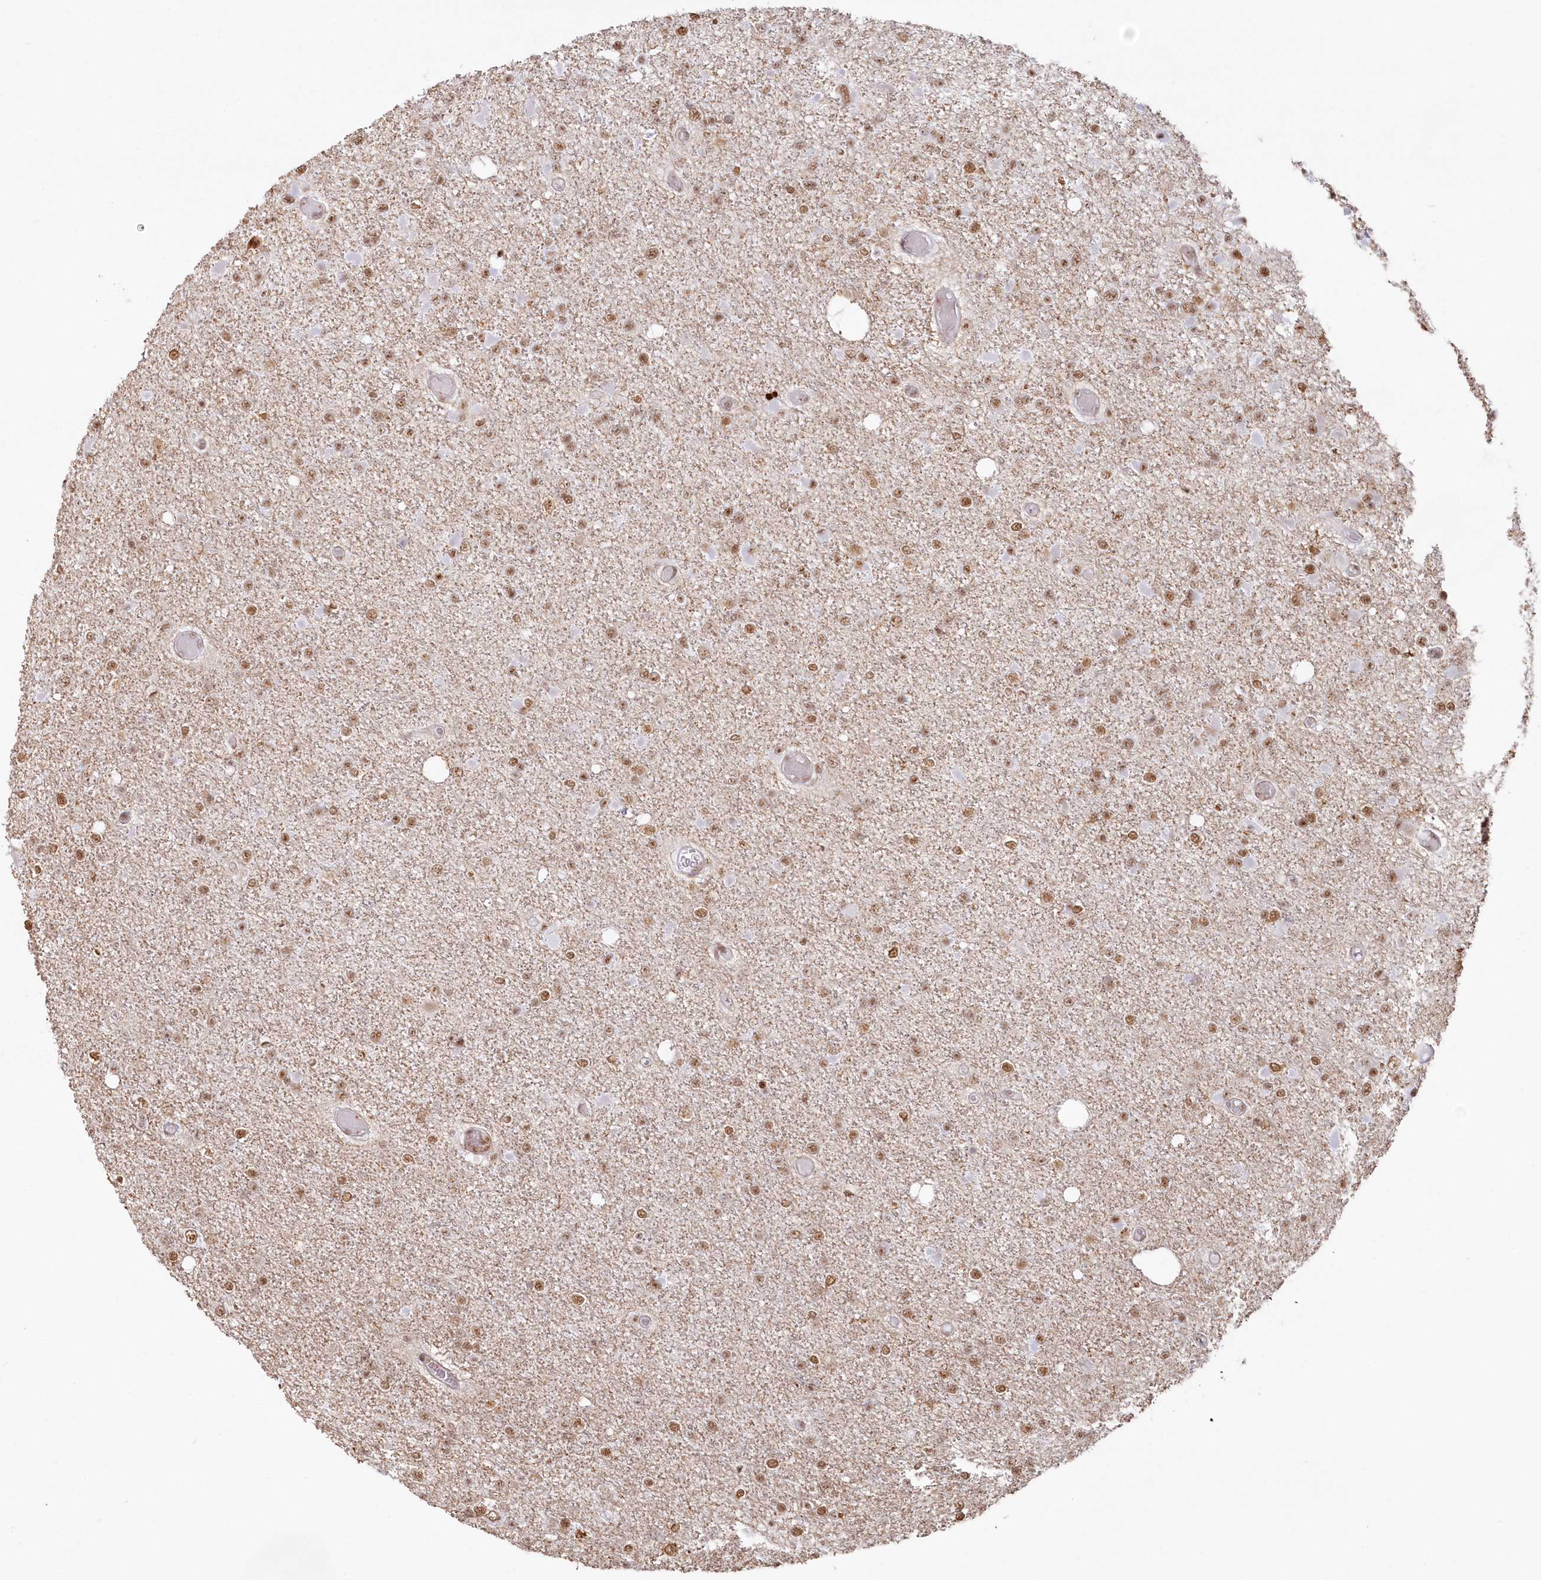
{"staining": {"intensity": "moderate", "quantity": ">75%", "location": "nuclear"}, "tissue": "glioma", "cell_type": "Tumor cells", "image_type": "cancer", "snomed": [{"axis": "morphology", "description": "Glioma, malignant, Low grade"}, {"axis": "topography", "description": "Brain"}], "caption": "Malignant glioma (low-grade) was stained to show a protein in brown. There is medium levels of moderate nuclear staining in approximately >75% of tumor cells. Using DAB (brown) and hematoxylin (blue) stains, captured at high magnification using brightfield microscopy.", "gene": "DDX46", "patient": {"sex": "female", "age": 22}}